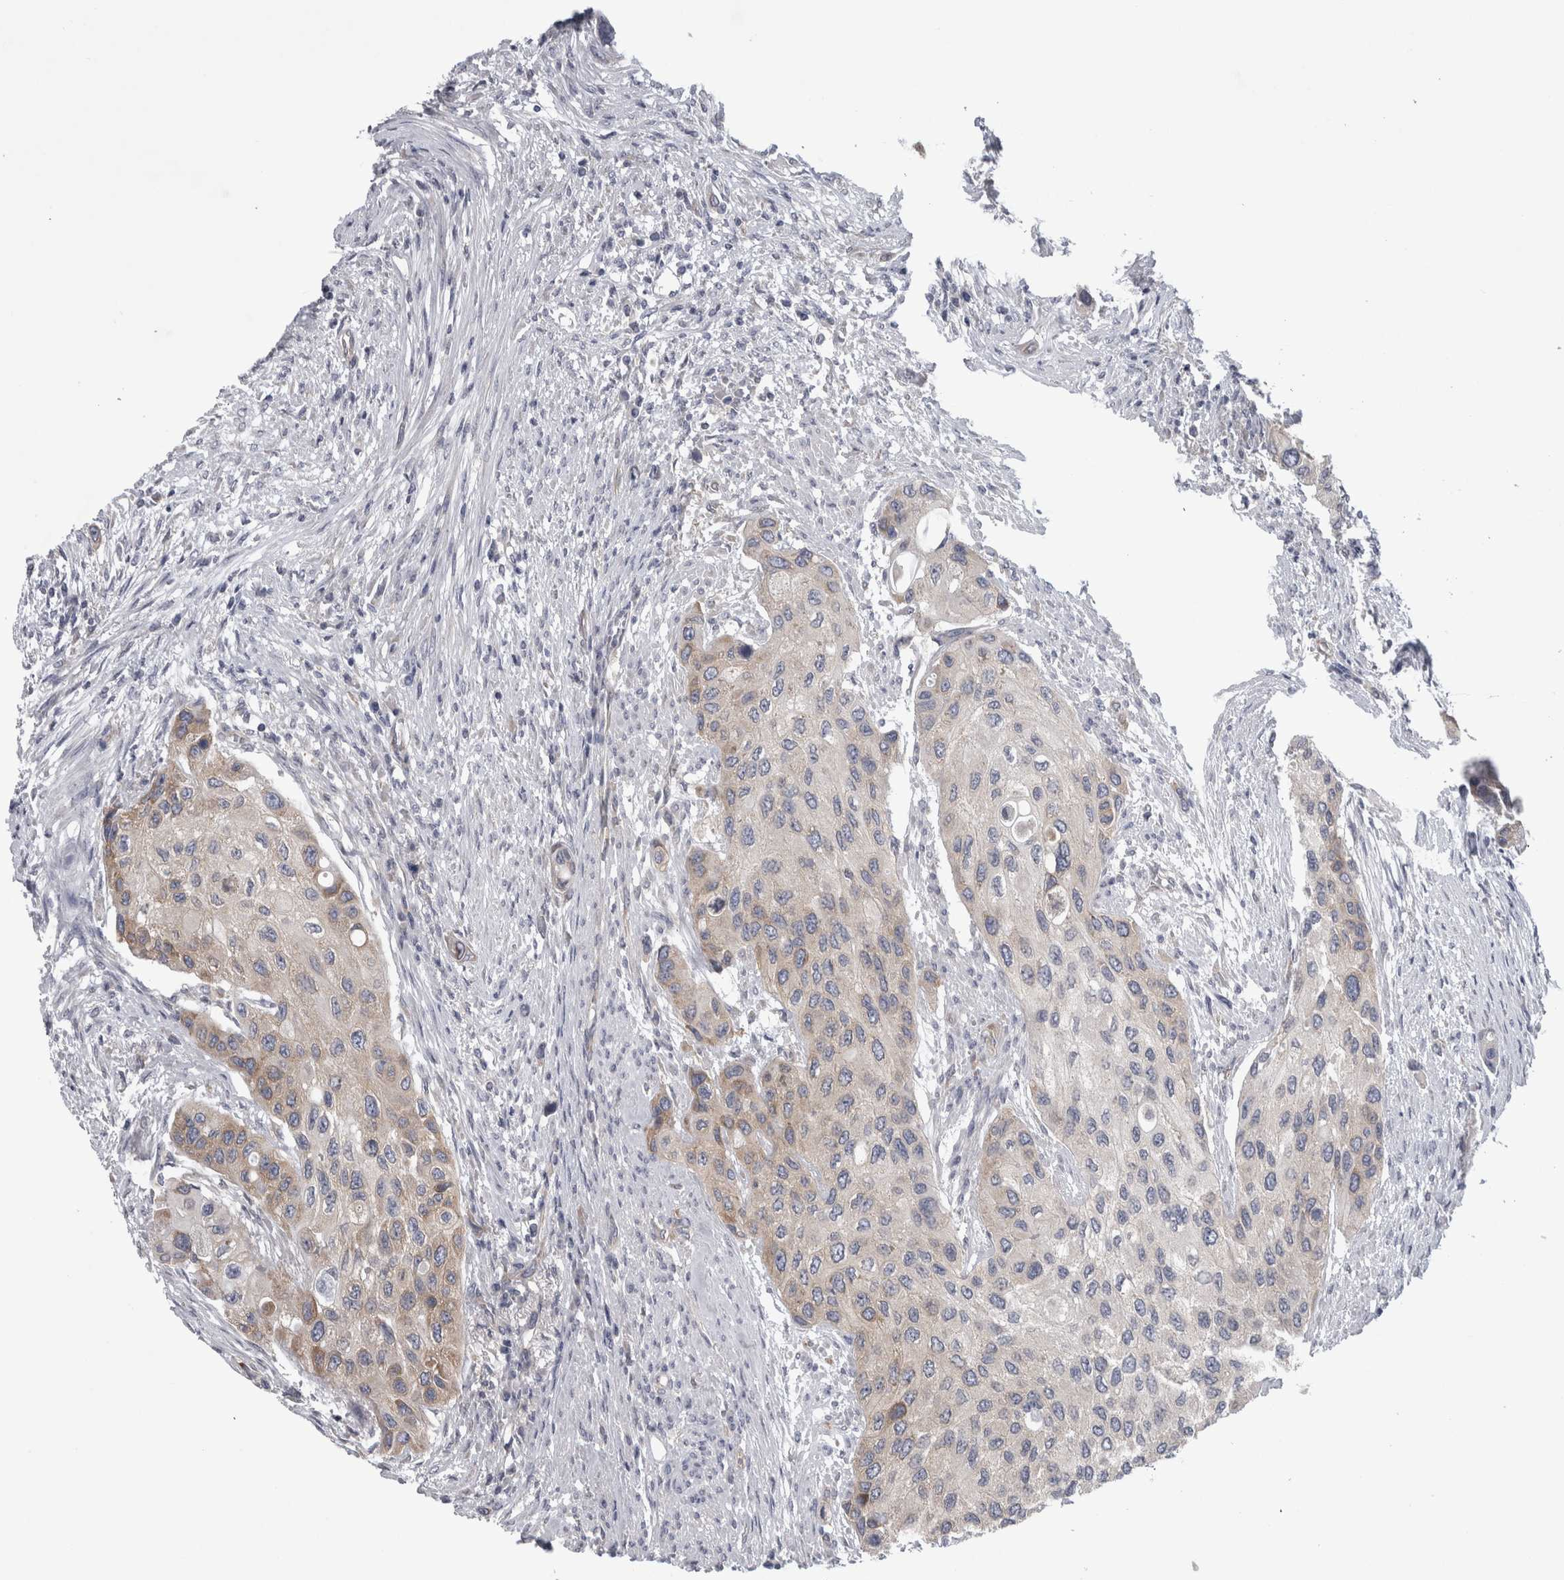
{"staining": {"intensity": "moderate", "quantity": "<25%", "location": "cytoplasmic/membranous"}, "tissue": "urothelial cancer", "cell_type": "Tumor cells", "image_type": "cancer", "snomed": [{"axis": "morphology", "description": "Urothelial carcinoma, High grade"}, {"axis": "topography", "description": "Urinary bladder"}], "caption": "Immunohistochemistry (DAB) staining of human high-grade urothelial carcinoma exhibits moderate cytoplasmic/membranous protein positivity in approximately <25% of tumor cells.", "gene": "PRRC2C", "patient": {"sex": "female", "age": 56}}